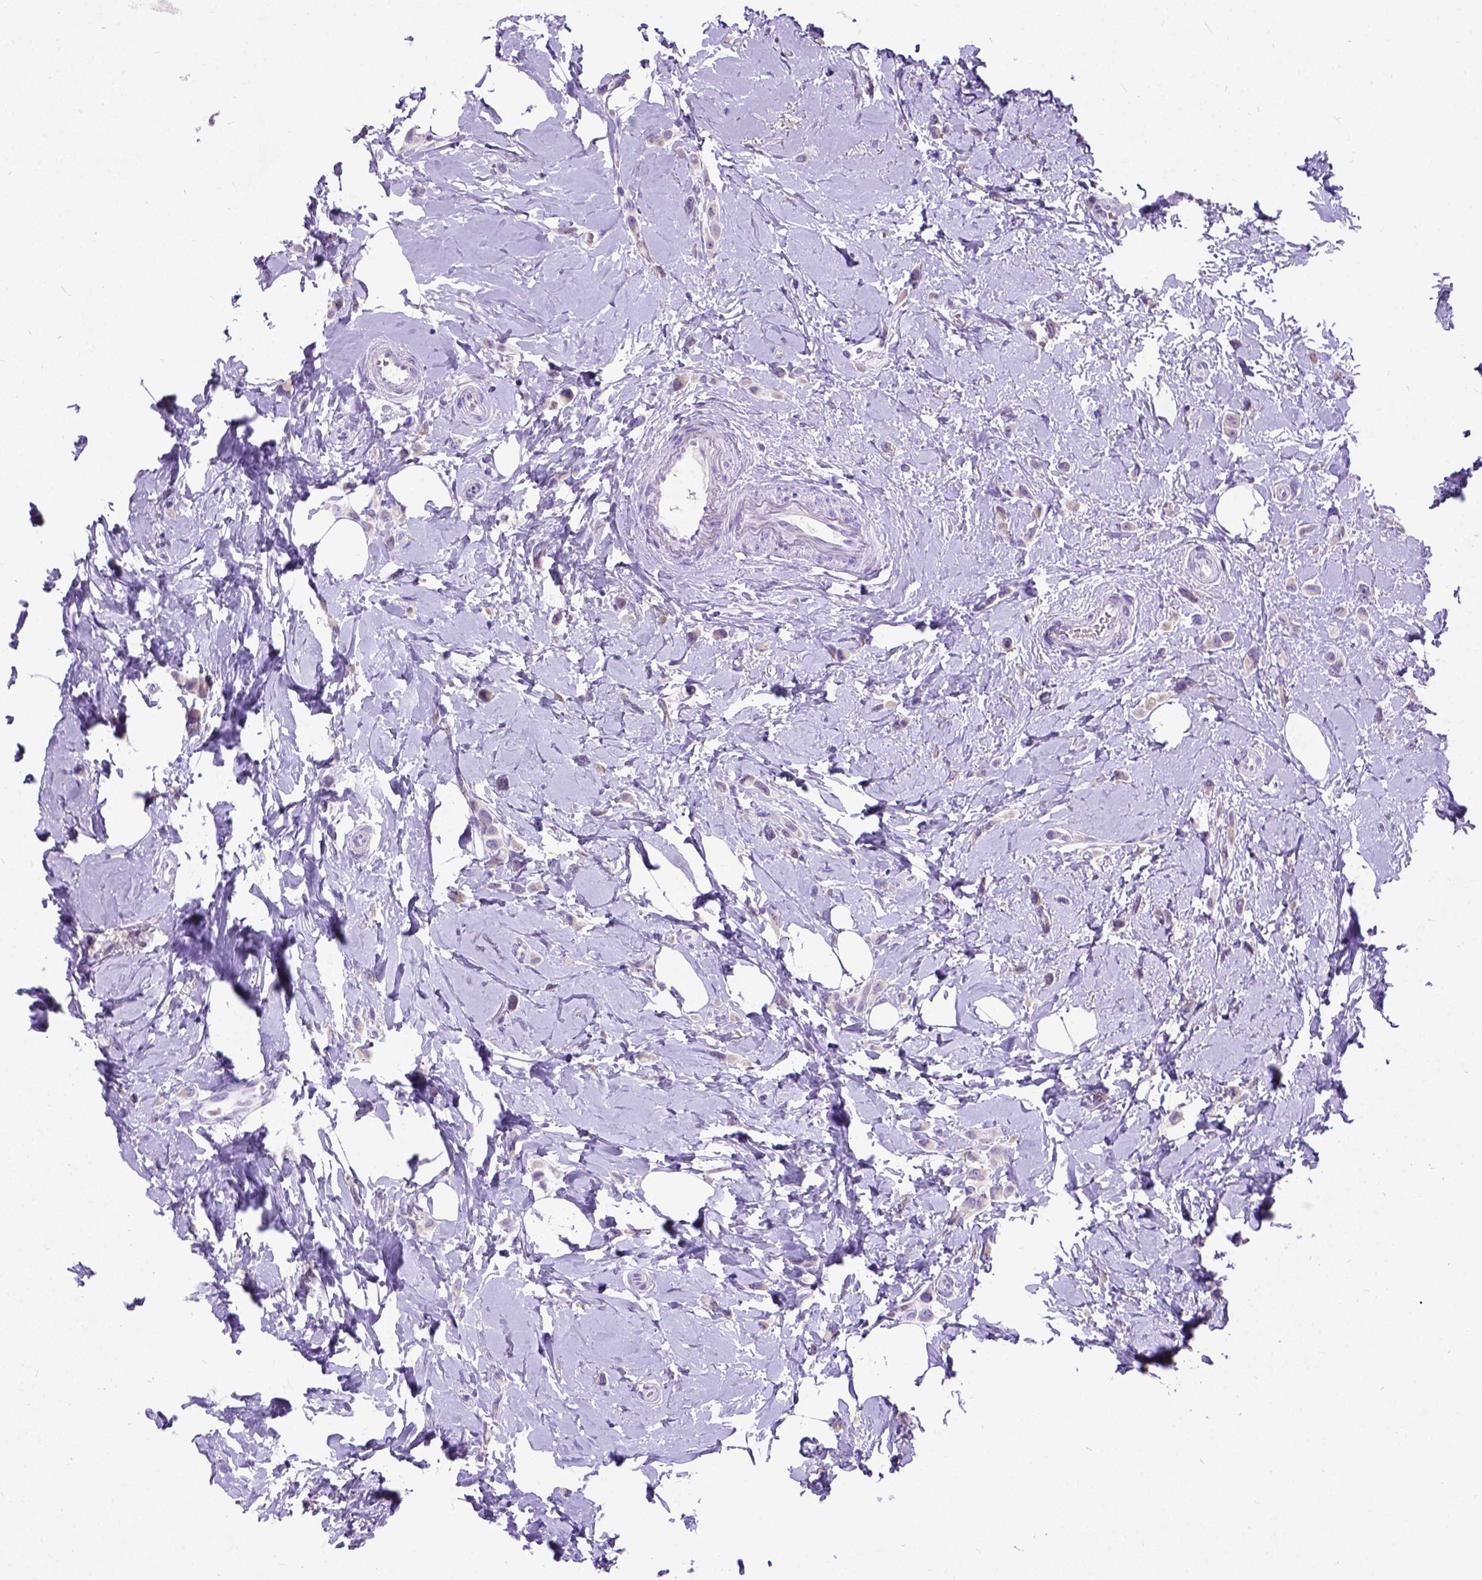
{"staining": {"intensity": "weak", "quantity": ">75%", "location": "cytoplasmic/membranous"}, "tissue": "breast cancer", "cell_type": "Tumor cells", "image_type": "cancer", "snomed": [{"axis": "morphology", "description": "Lobular carcinoma"}, {"axis": "topography", "description": "Breast"}], "caption": "Human lobular carcinoma (breast) stained with a brown dye exhibits weak cytoplasmic/membranous positive expression in about >75% of tumor cells.", "gene": "NEUROD4", "patient": {"sex": "female", "age": 66}}